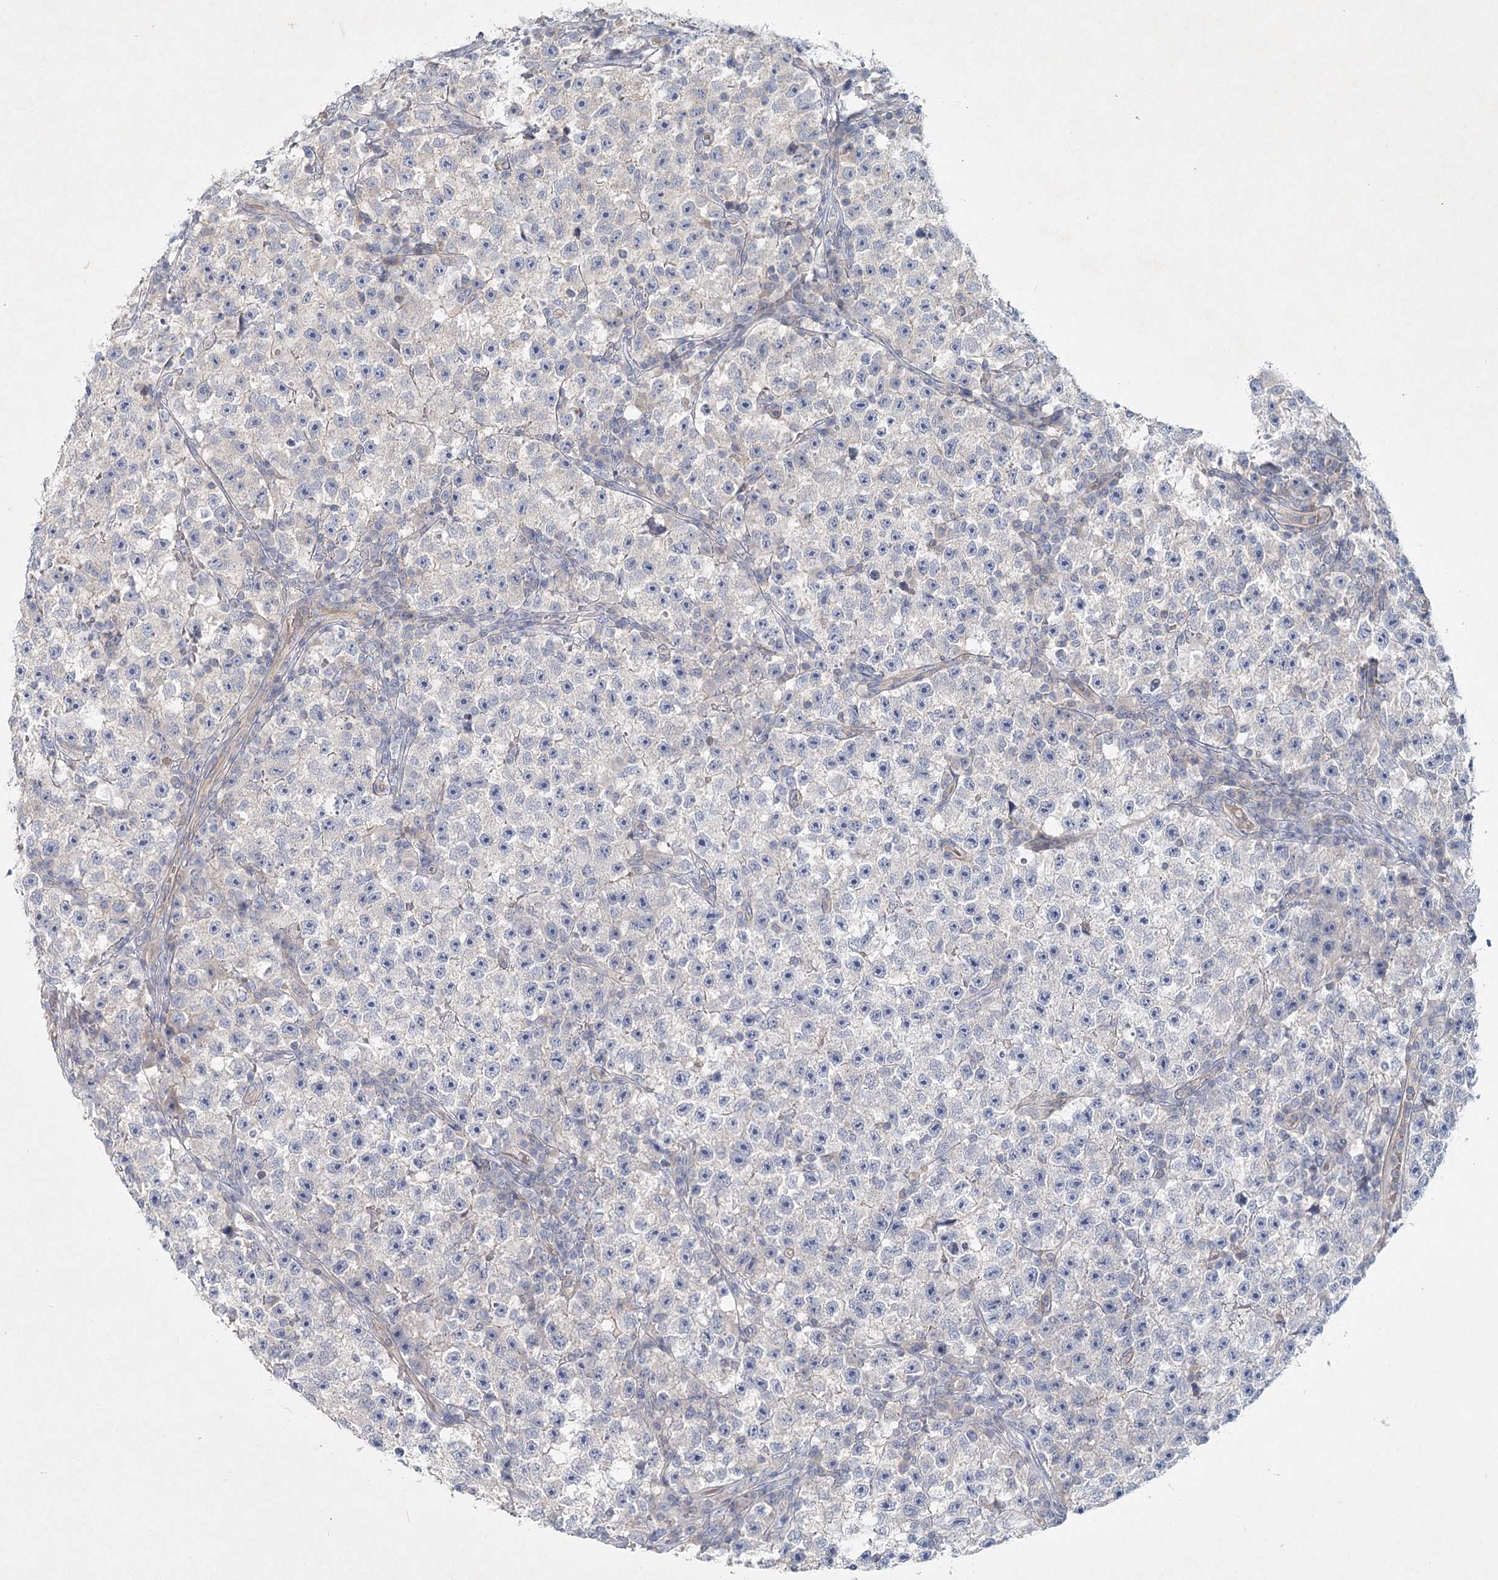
{"staining": {"intensity": "negative", "quantity": "none", "location": "none"}, "tissue": "testis cancer", "cell_type": "Tumor cells", "image_type": "cancer", "snomed": [{"axis": "morphology", "description": "Seminoma, NOS"}, {"axis": "topography", "description": "Testis"}], "caption": "Testis seminoma was stained to show a protein in brown. There is no significant positivity in tumor cells. (Stains: DAB immunohistochemistry (IHC) with hematoxylin counter stain, Microscopy: brightfield microscopy at high magnification).", "gene": "DNMBP", "patient": {"sex": "male", "age": 22}}